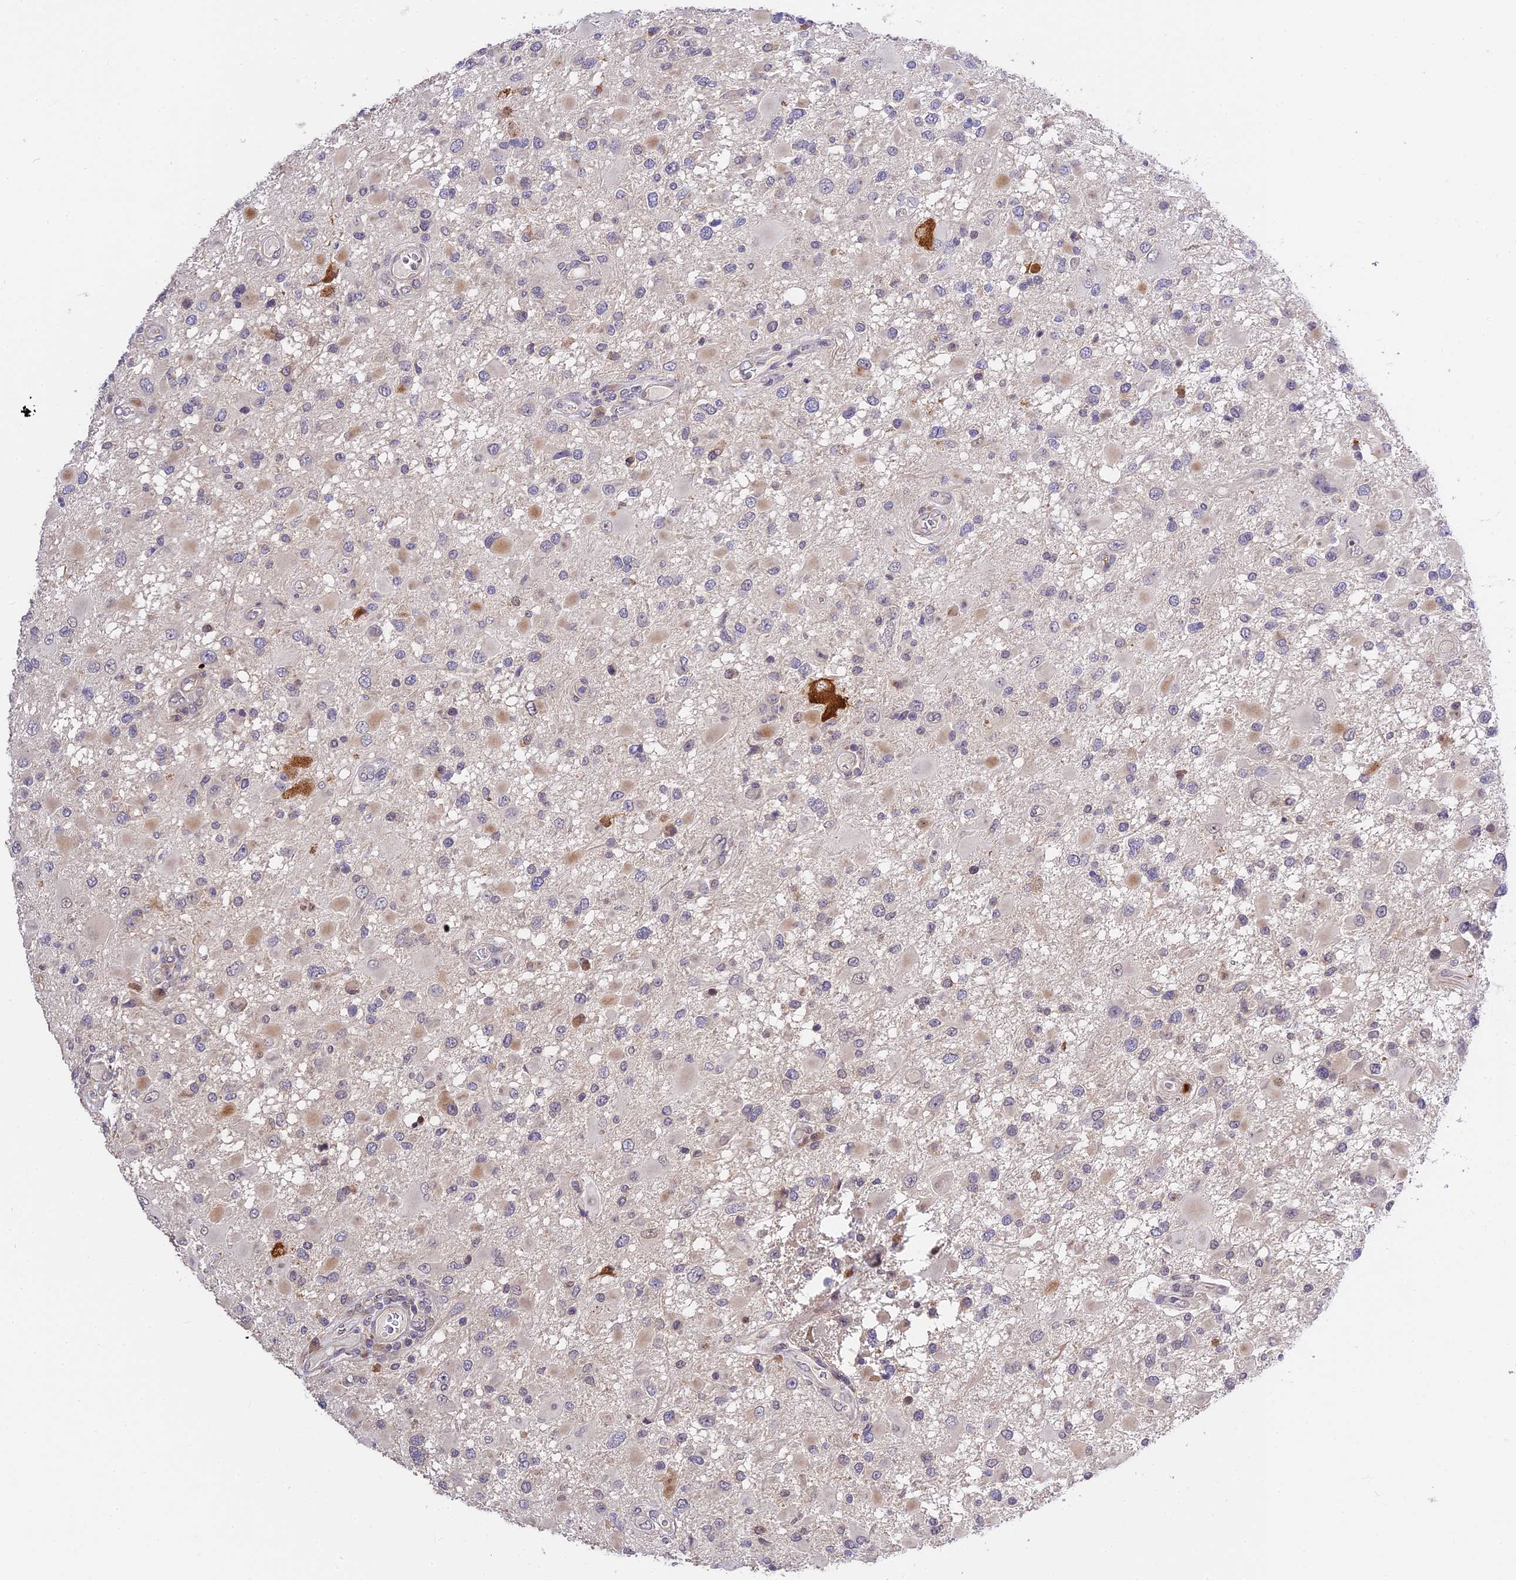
{"staining": {"intensity": "negative", "quantity": "none", "location": "none"}, "tissue": "glioma", "cell_type": "Tumor cells", "image_type": "cancer", "snomed": [{"axis": "morphology", "description": "Glioma, malignant, High grade"}, {"axis": "topography", "description": "Brain"}], "caption": "IHC of human malignant glioma (high-grade) shows no positivity in tumor cells. (DAB immunohistochemistry, high magnification).", "gene": "BSCL2", "patient": {"sex": "male", "age": 53}}